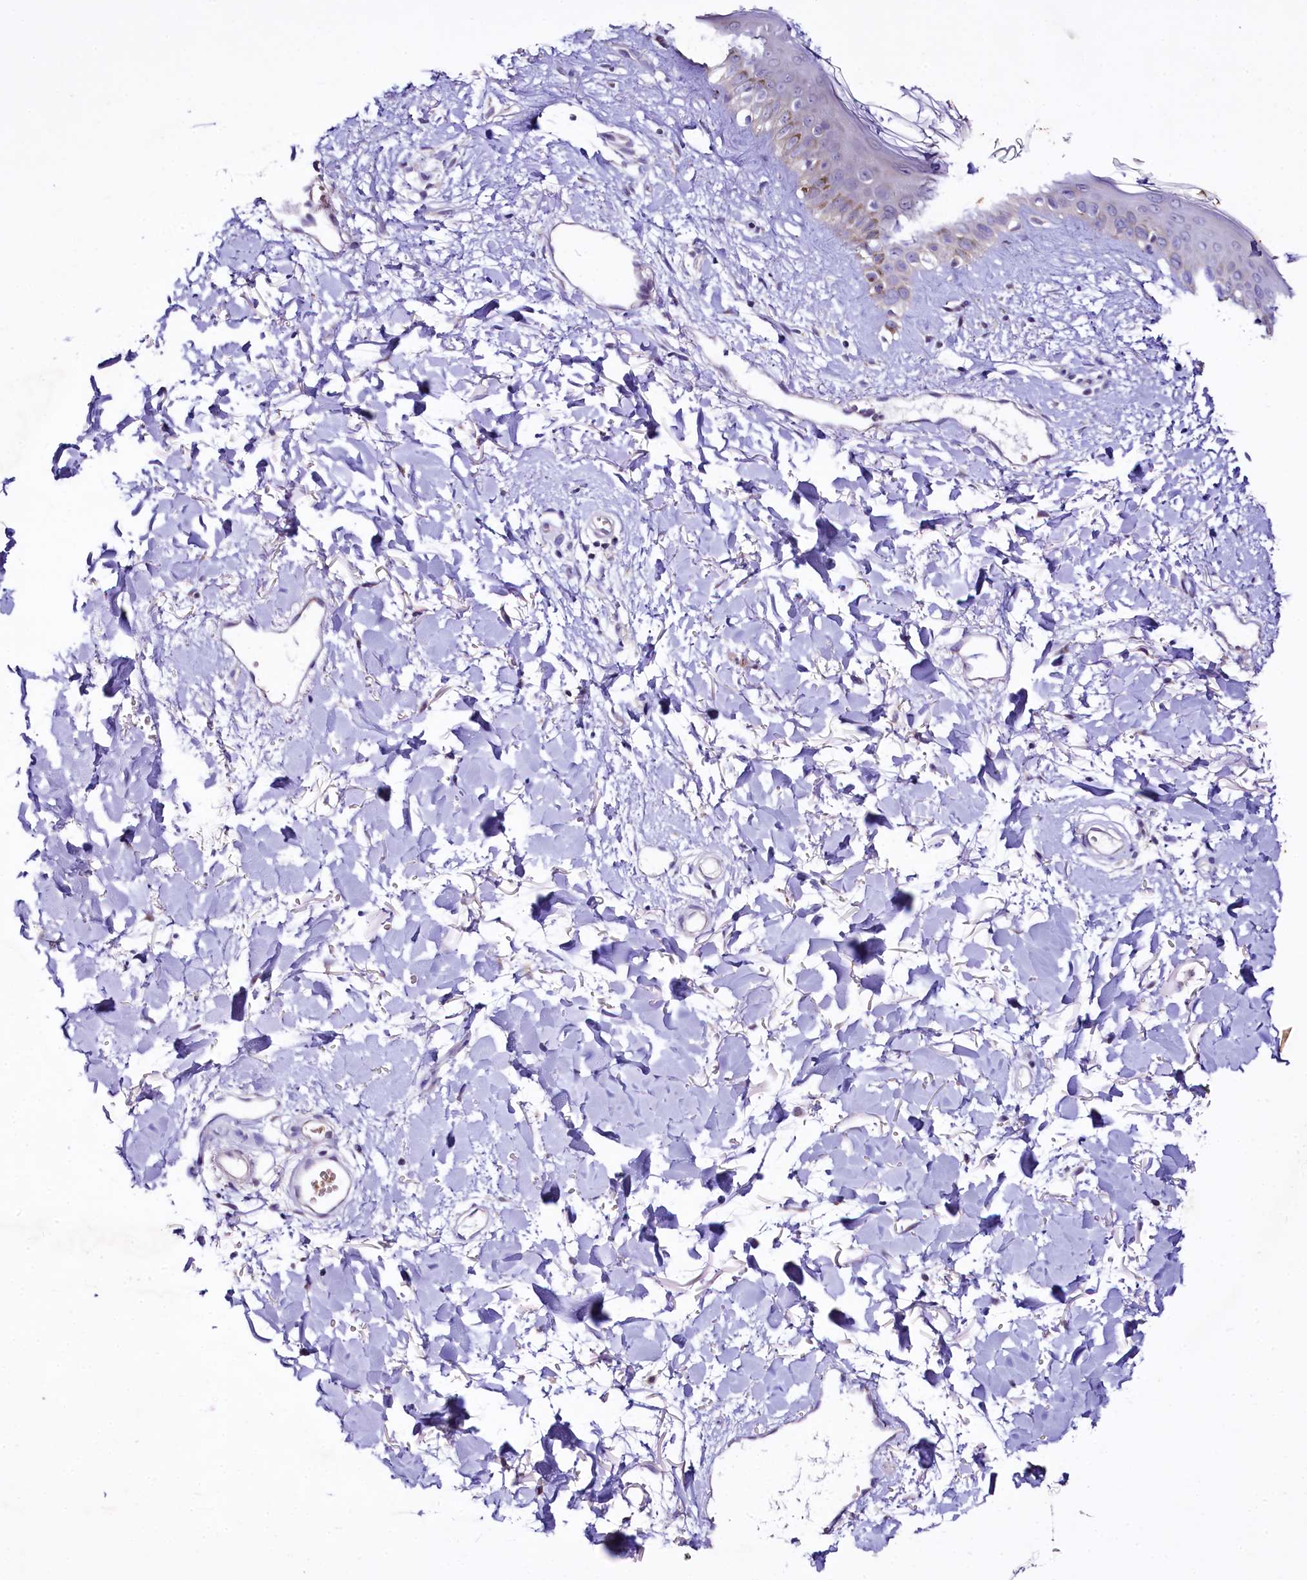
{"staining": {"intensity": "moderate", "quantity": ">75%", "location": "cytoplasmic/membranous"}, "tissue": "skin", "cell_type": "Fibroblasts", "image_type": "normal", "snomed": [{"axis": "morphology", "description": "Normal tissue, NOS"}, {"axis": "topography", "description": "Skin"}], "caption": "Skin stained with a brown dye displays moderate cytoplasmic/membranous positive expression in about >75% of fibroblasts.", "gene": "CEP295", "patient": {"sex": "female", "age": 58}}